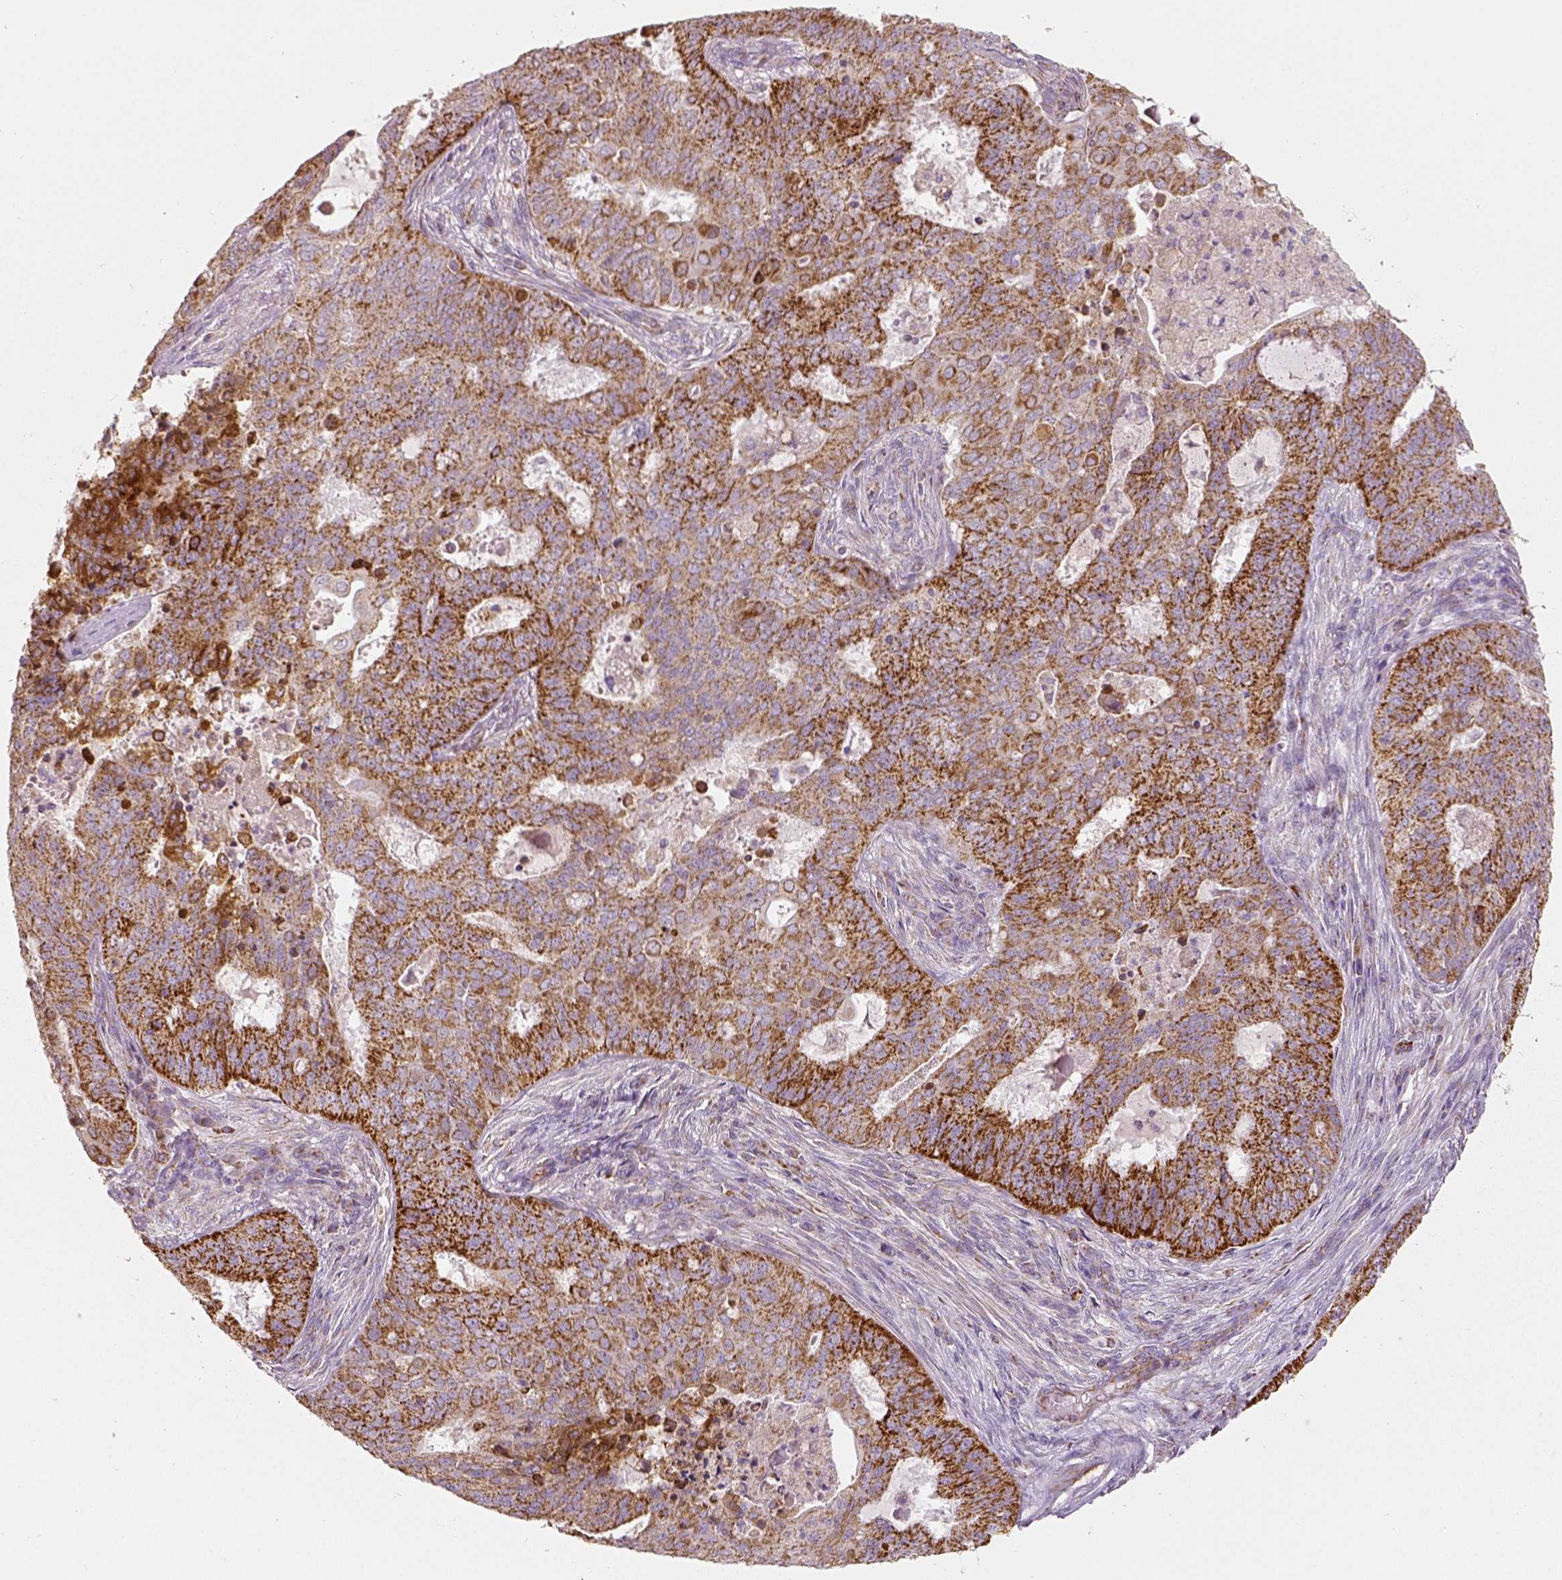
{"staining": {"intensity": "moderate", "quantity": ">75%", "location": "cytoplasmic/membranous"}, "tissue": "endometrial cancer", "cell_type": "Tumor cells", "image_type": "cancer", "snomed": [{"axis": "morphology", "description": "Adenocarcinoma, NOS"}, {"axis": "topography", "description": "Endometrium"}], "caption": "Immunohistochemistry (IHC) image of endometrial cancer (adenocarcinoma) stained for a protein (brown), which displays medium levels of moderate cytoplasmic/membranous expression in approximately >75% of tumor cells.", "gene": "PGAM5", "patient": {"sex": "female", "age": 62}}